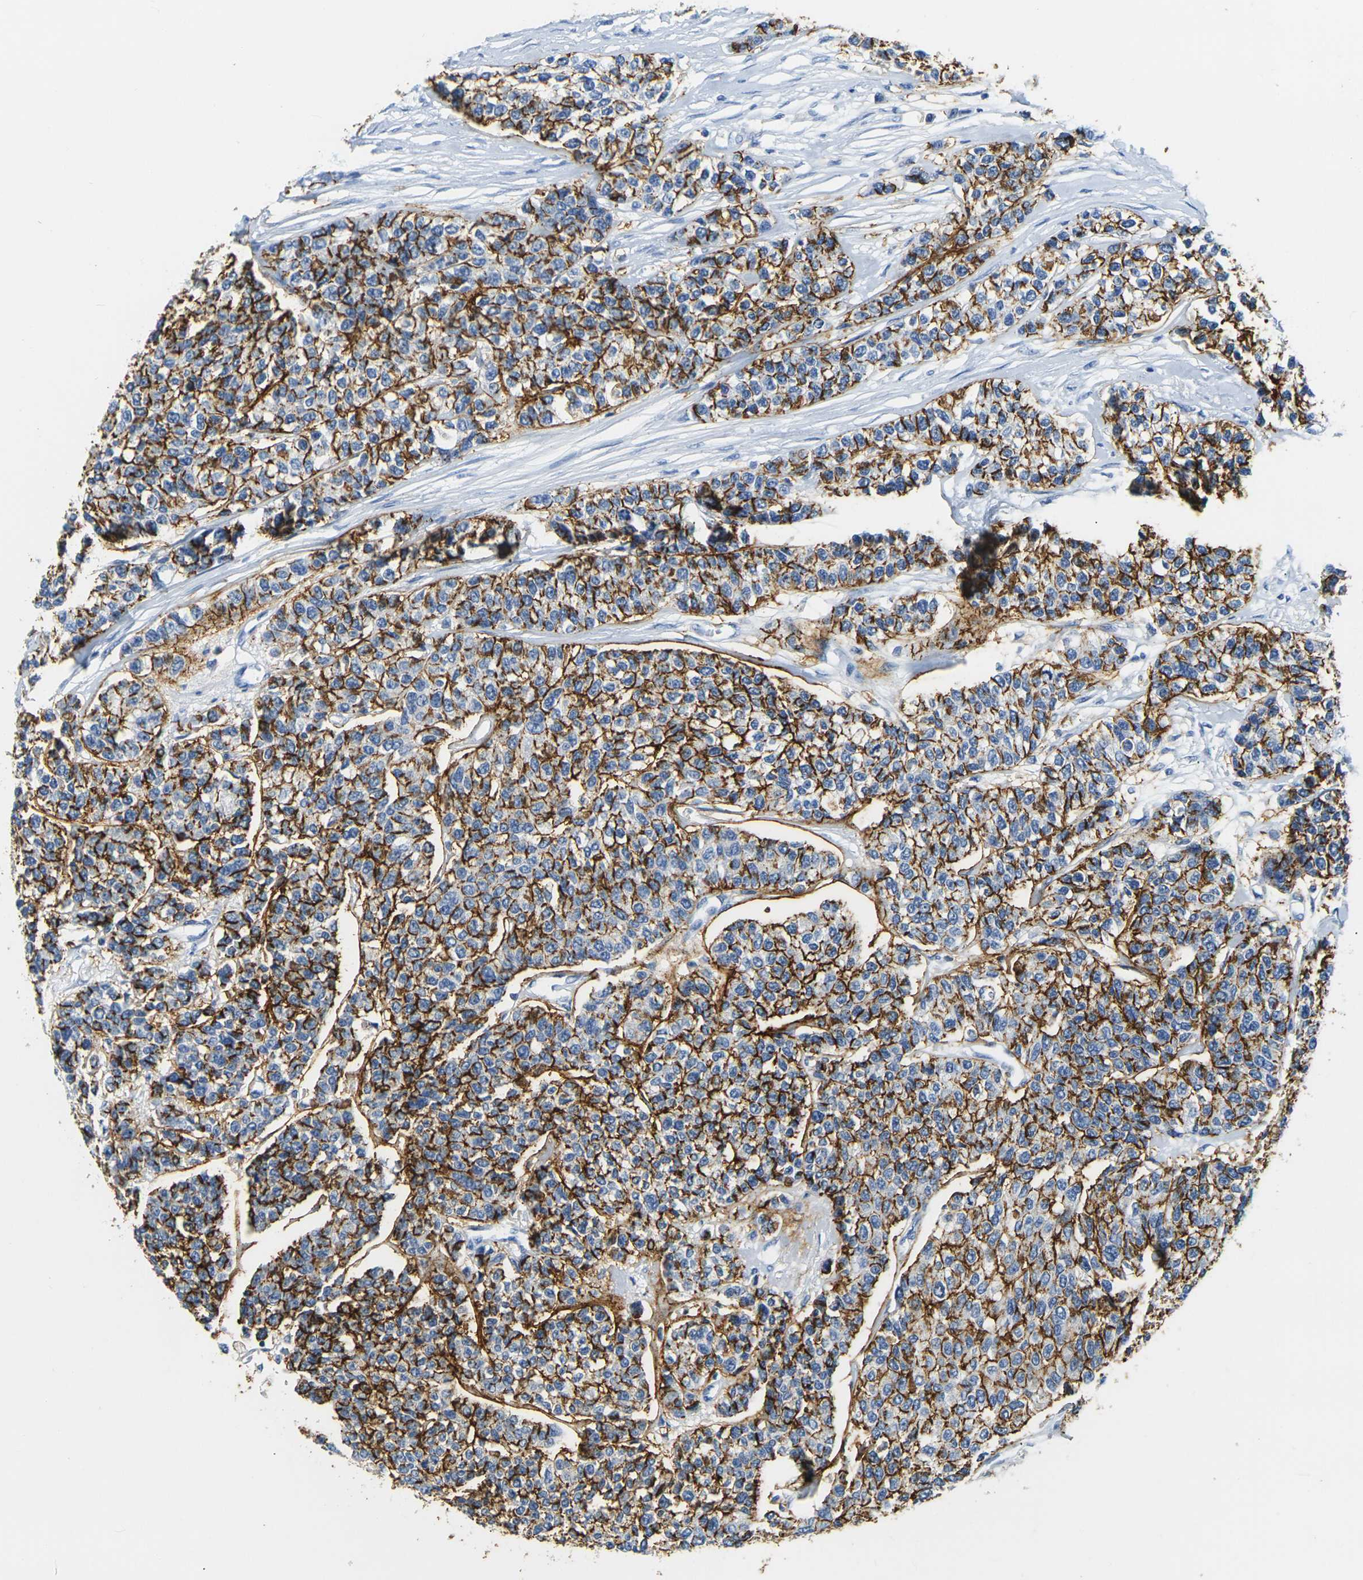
{"staining": {"intensity": "strong", "quantity": ">75%", "location": "cytoplasmic/membranous"}, "tissue": "breast cancer", "cell_type": "Tumor cells", "image_type": "cancer", "snomed": [{"axis": "morphology", "description": "Duct carcinoma"}, {"axis": "topography", "description": "Breast"}], "caption": "IHC (DAB) staining of human breast intraductal carcinoma displays strong cytoplasmic/membranous protein positivity in about >75% of tumor cells. (IHC, brightfield microscopy, high magnification).", "gene": "CLDN7", "patient": {"sex": "female", "age": 51}}